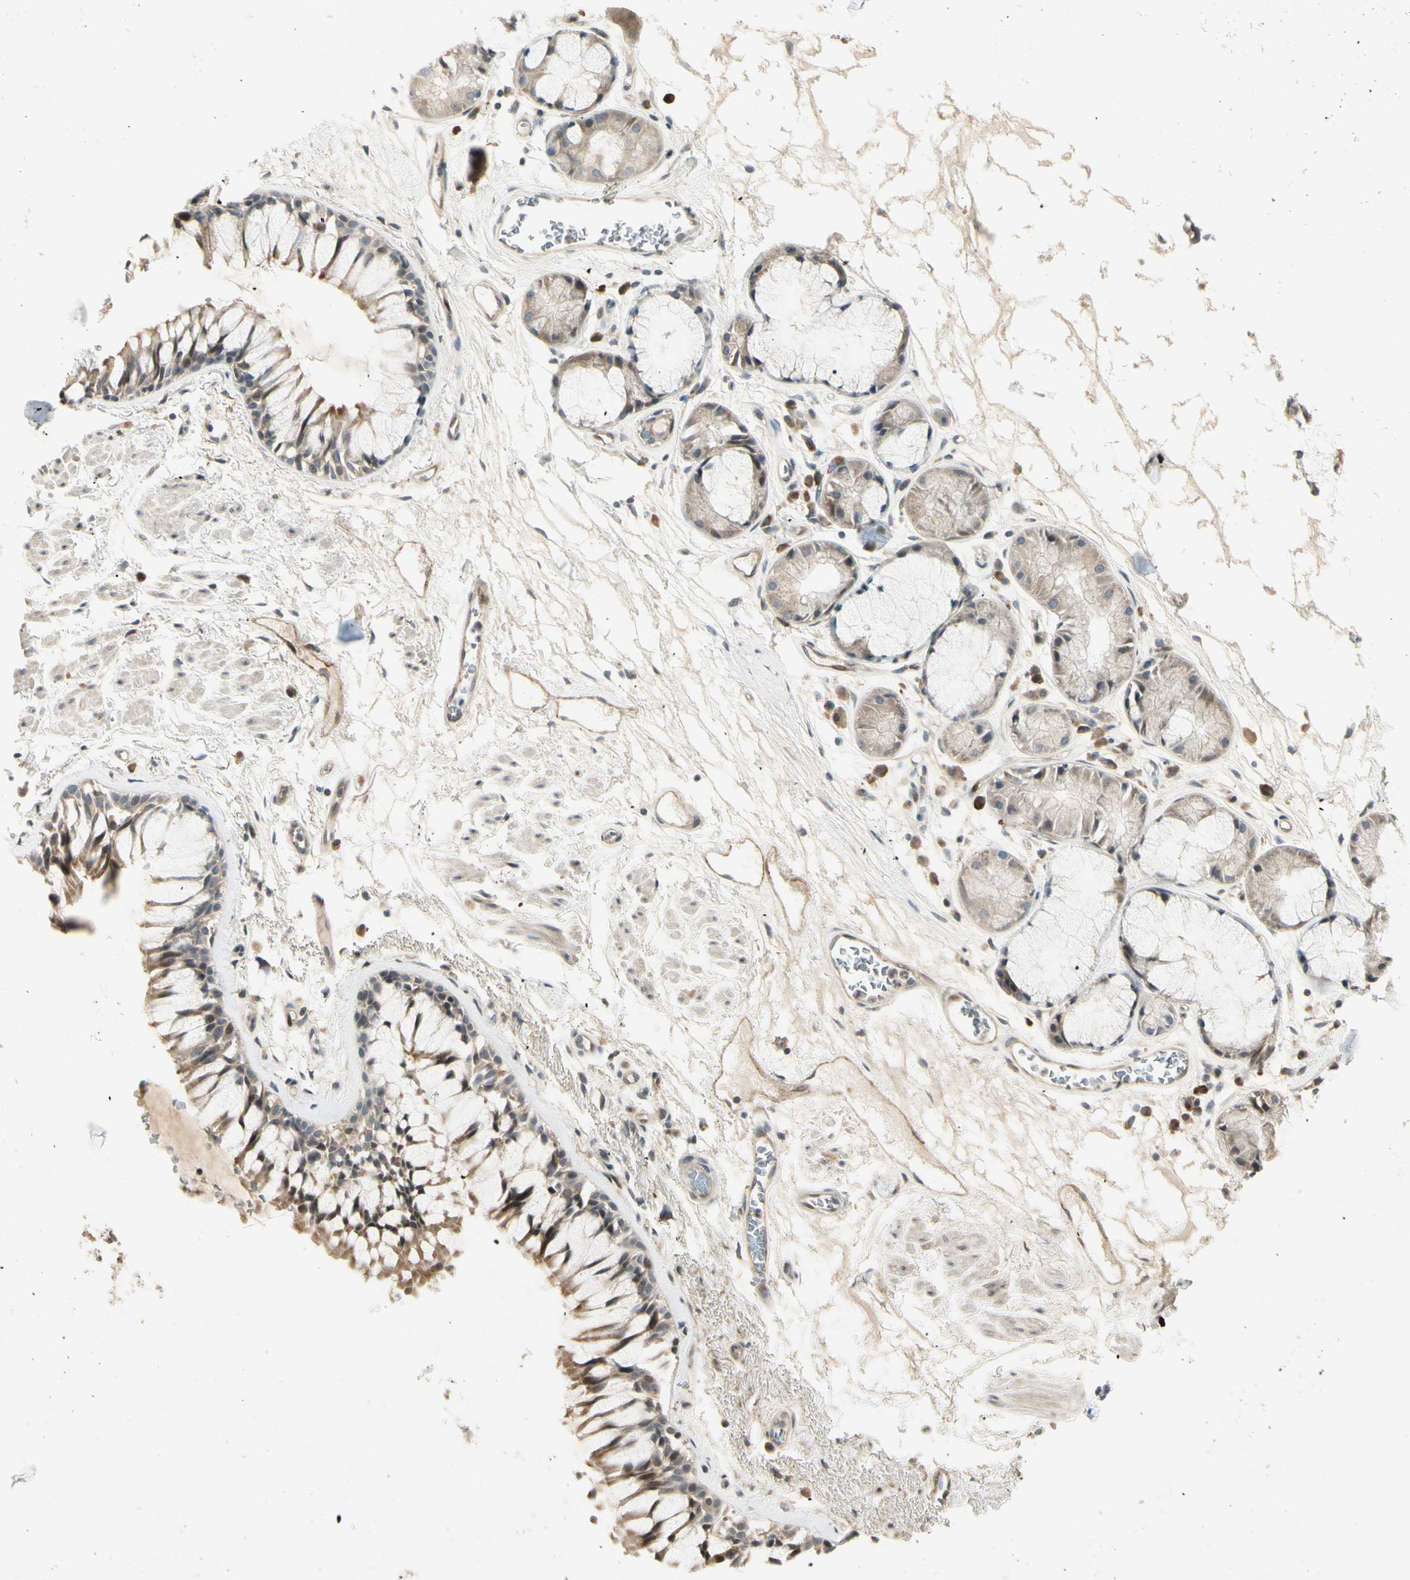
{"staining": {"intensity": "moderate", "quantity": ">75%", "location": "cytoplasmic/membranous"}, "tissue": "bronchus", "cell_type": "Respiratory epithelial cells", "image_type": "normal", "snomed": [{"axis": "morphology", "description": "Normal tissue, NOS"}, {"axis": "topography", "description": "Bronchus"}], "caption": "Moderate cytoplasmic/membranous protein positivity is appreciated in approximately >75% of respiratory epithelial cells in bronchus.", "gene": "FNDC3B", "patient": {"sex": "male", "age": 66}}